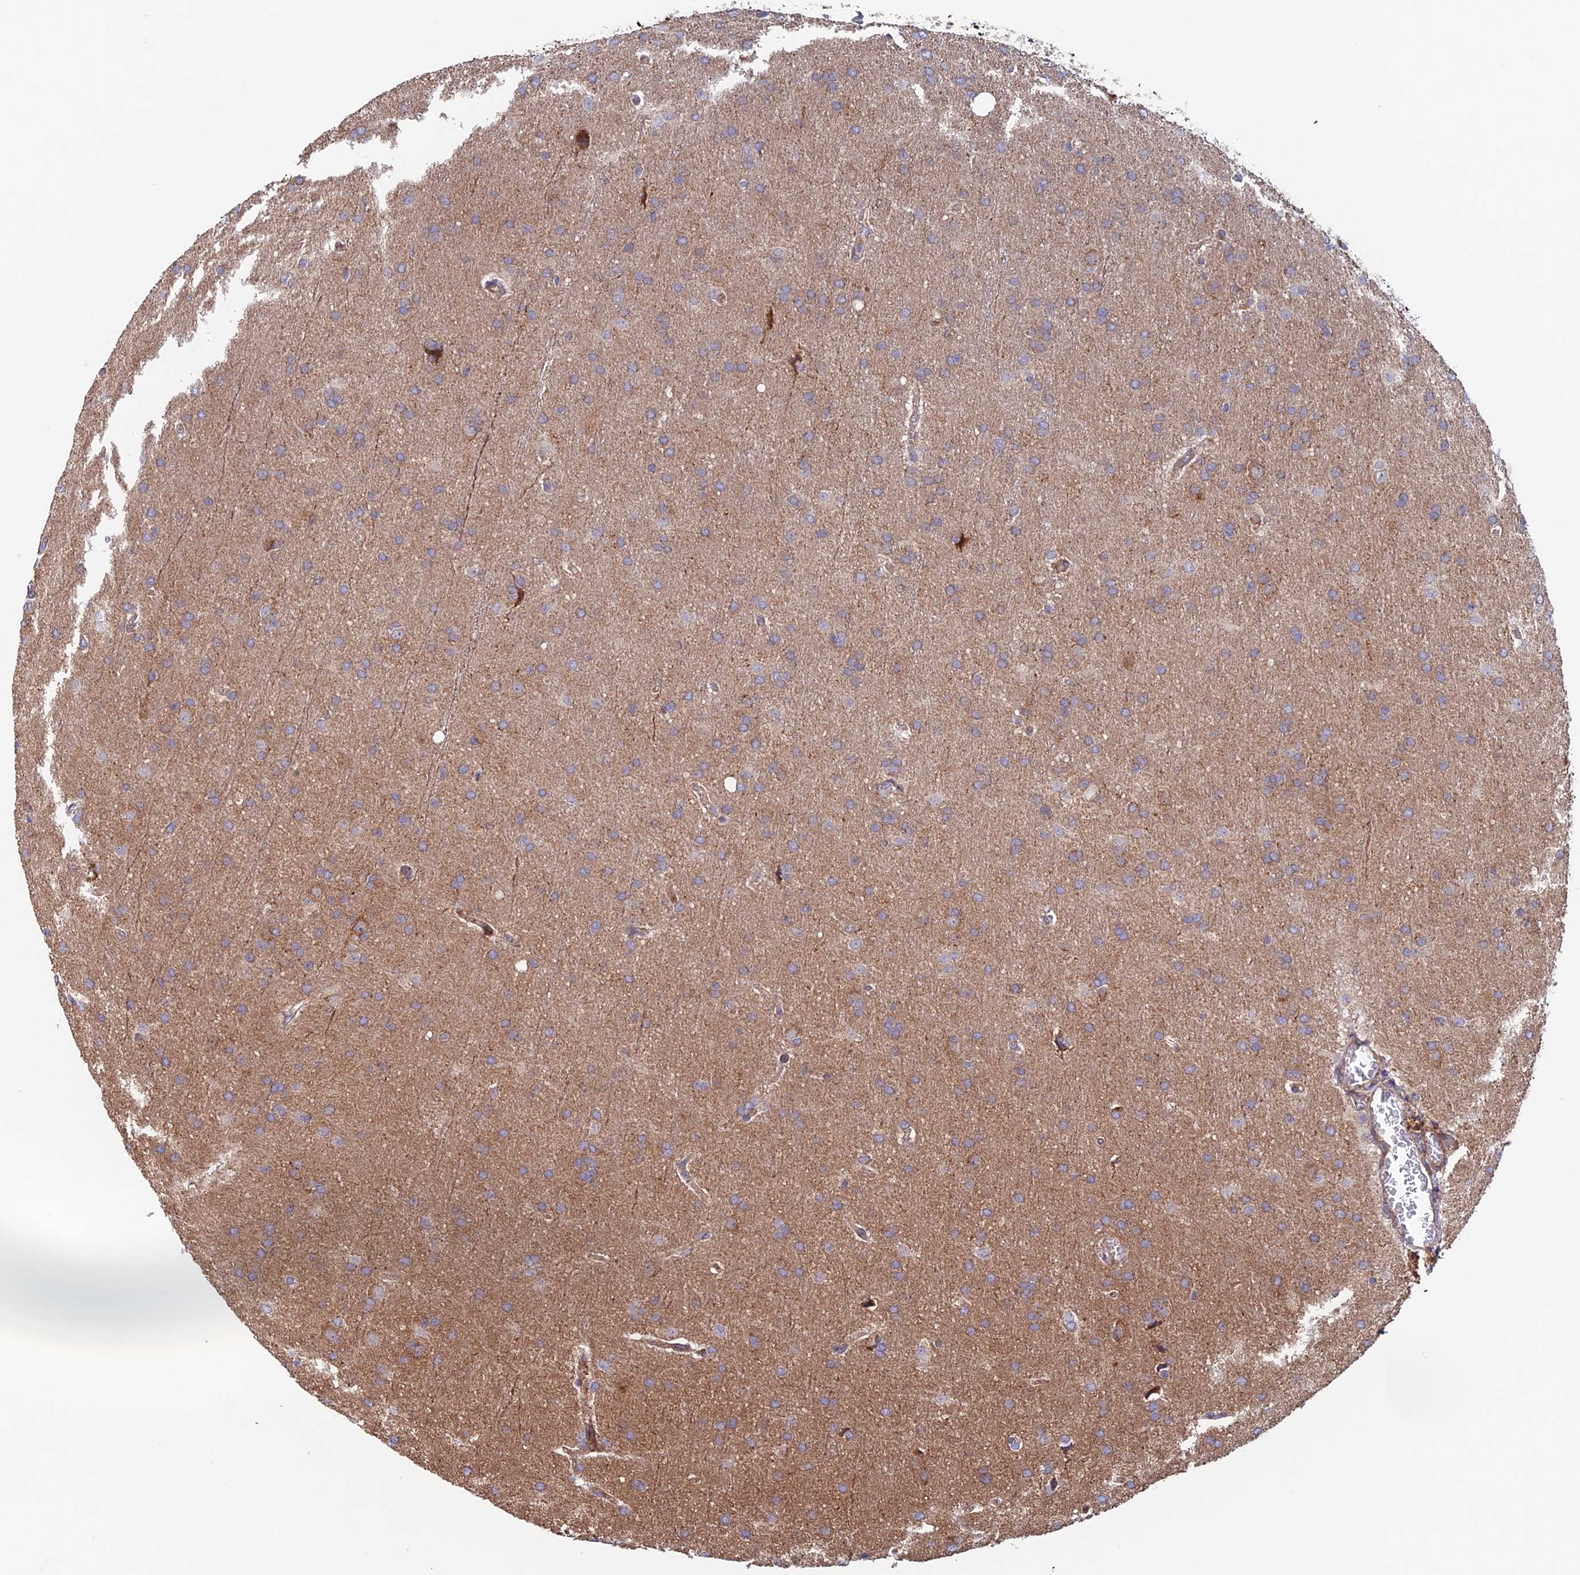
{"staining": {"intensity": "weak", "quantity": "25%-75%", "location": "cytoplasmic/membranous"}, "tissue": "glioma", "cell_type": "Tumor cells", "image_type": "cancer", "snomed": [{"axis": "morphology", "description": "Glioma, malignant, Low grade"}, {"axis": "topography", "description": "Brain"}], "caption": "High-power microscopy captured an IHC micrograph of low-grade glioma (malignant), revealing weak cytoplasmic/membranous staining in approximately 25%-75% of tumor cells.", "gene": "MRPL1", "patient": {"sex": "female", "age": 32}}